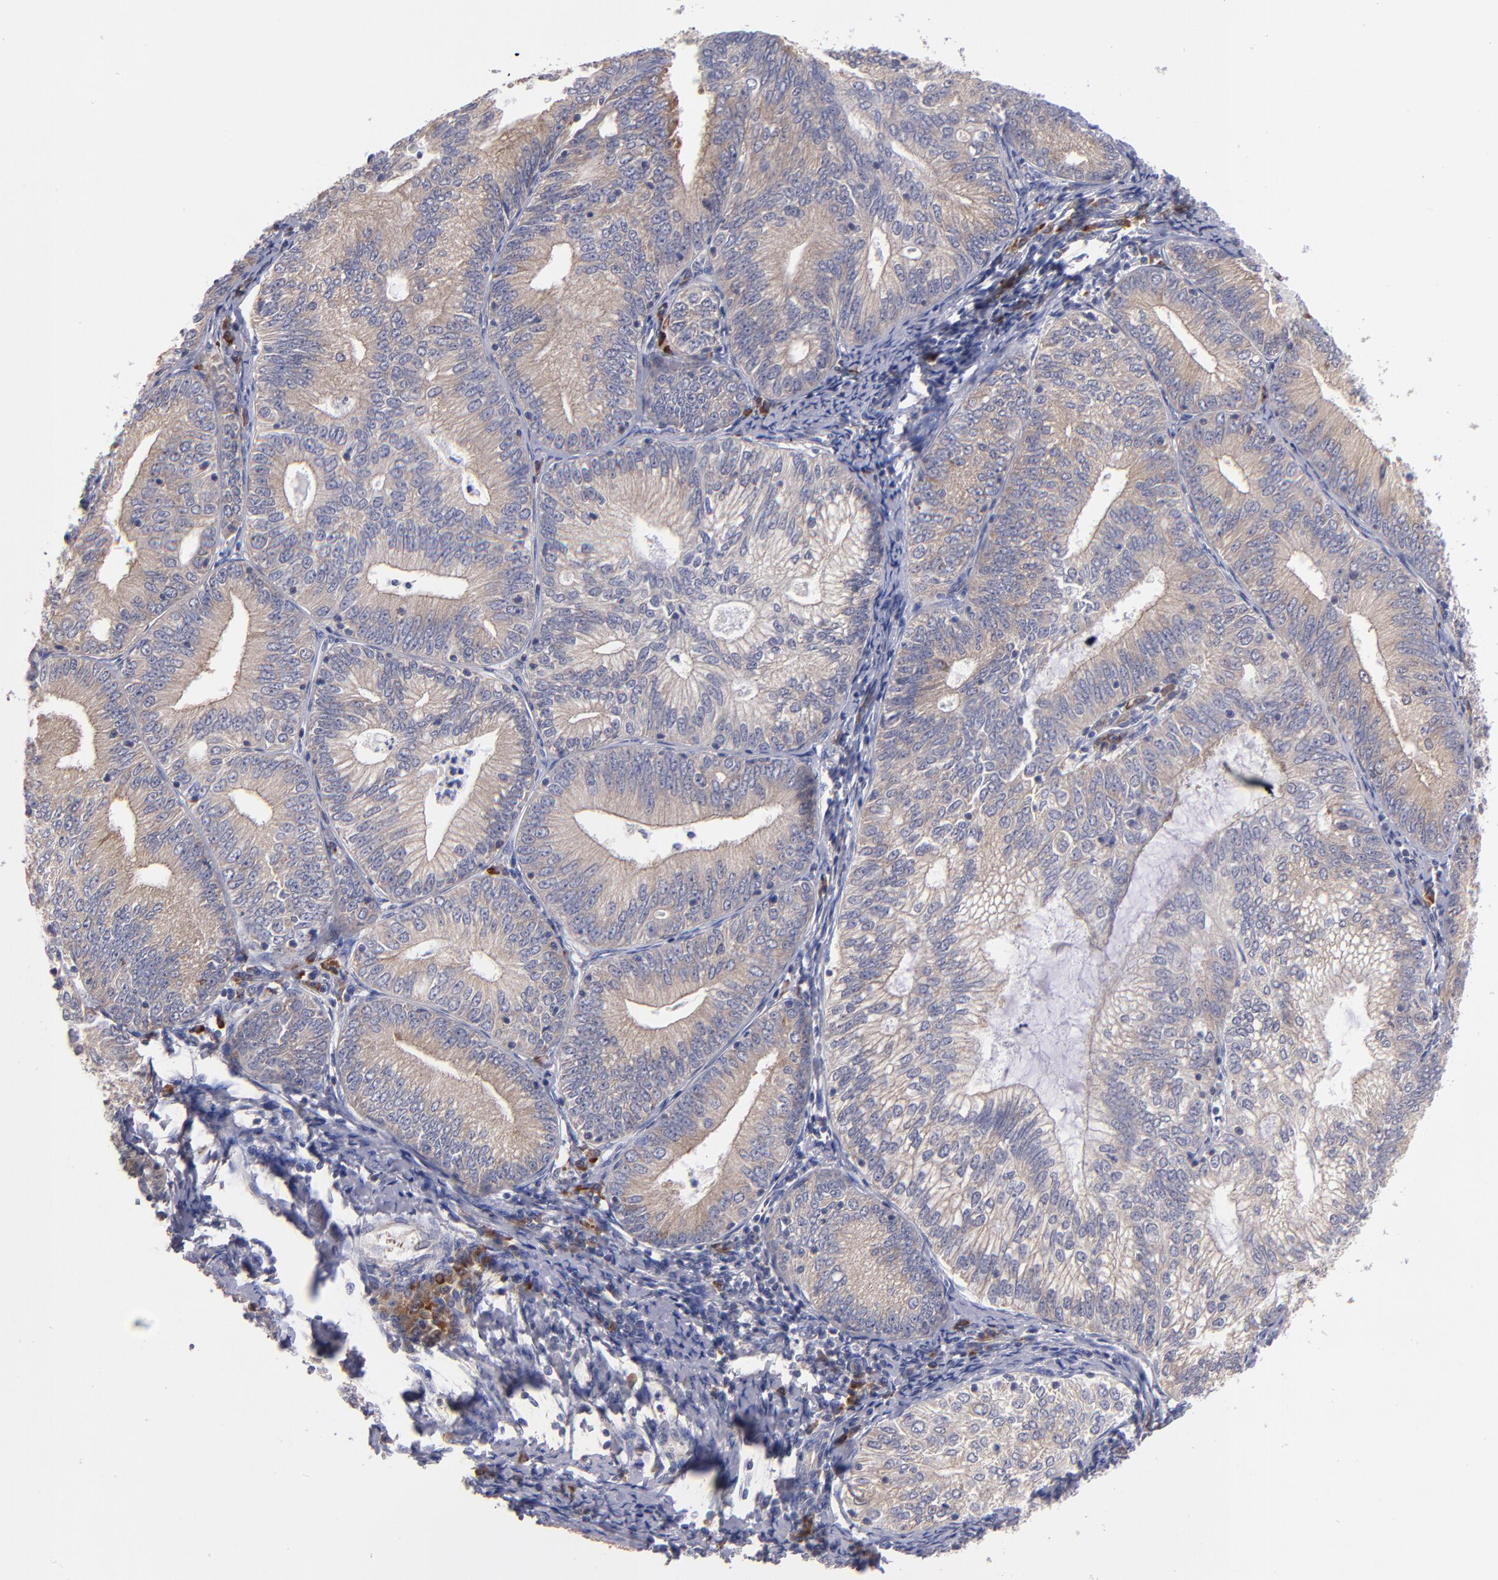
{"staining": {"intensity": "weak", "quantity": ">75%", "location": "cytoplasmic/membranous"}, "tissue": "endometrial cancer", "cell_type": "Tumor cells", "image_type": "cancer", "snomed": [{"axis": "morphology", "description": "Adenocarcinoma, NOS"}, {"axis": "topography", "description": "Endometrium"}], "caption": "Weak cytoplasmic/membranous protein positivity is appreciated in about >75% of tumor cells in endometrial adenocarcinoma.", "gene": "EIF3L", "patient": {"sex": "female", "age": 69}}